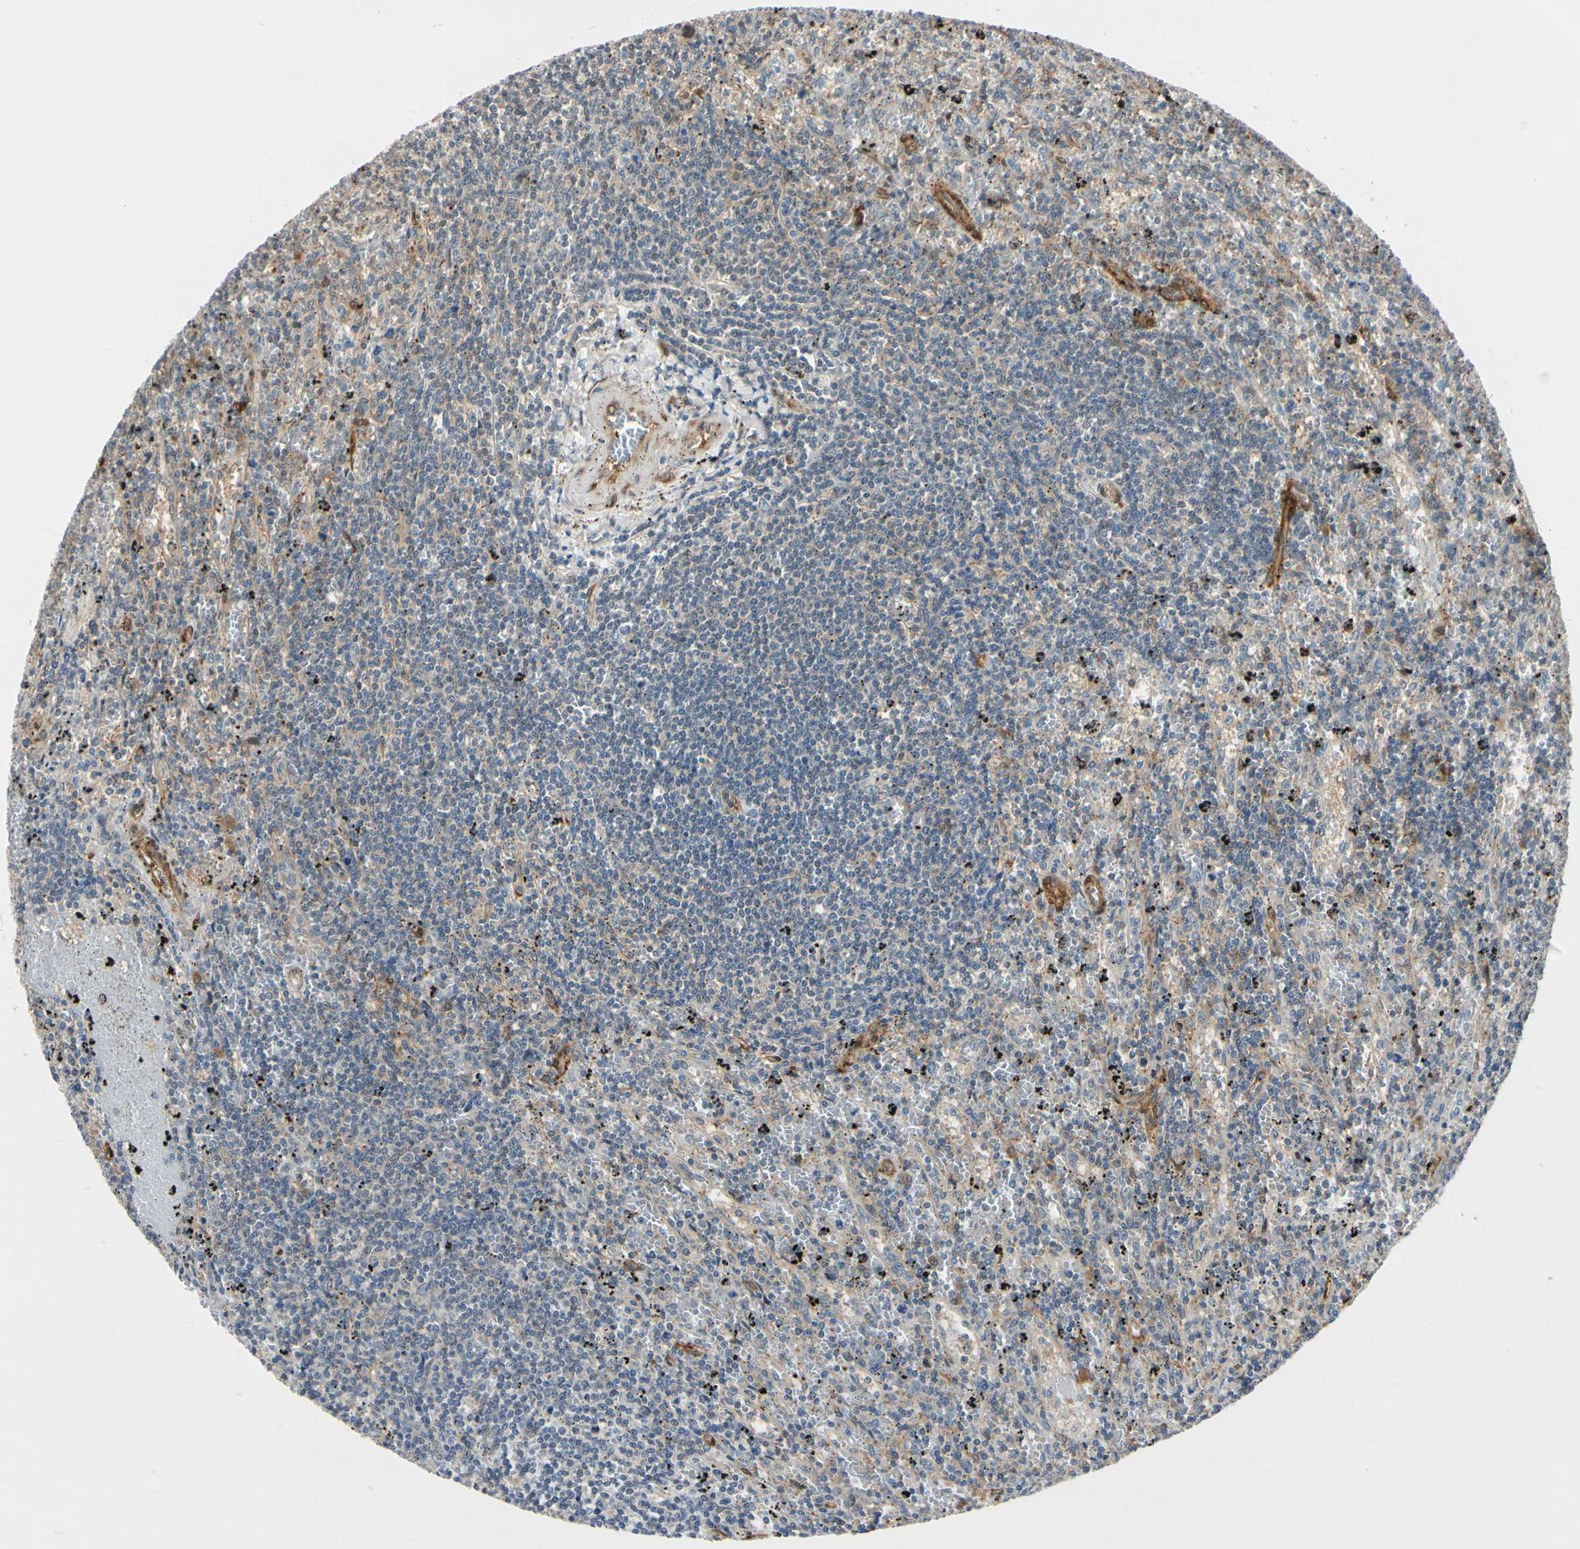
{"staining": {"intensity": "weak", "quantity": "25%-75%", "location": "cytoplasmic/membranous"}, "tissue": "lymphoma", "cell_type": "Tumor cells", "image_type": "cancer", "snomed": [{"axis": "morphology", "description": "Malignant lymphoma, non-Hodgkin's type, Low grade"}, {"axis": "topography", "description": "Spleen"}], "caption": "IHC of human lymphoma demonstrates low levels of weak cytoplasmic/membranous staining in about 25%-75% of tumor cells. Immunohistochemistry (ihc) stains the protein in brown and the nuclei are stained blue.", "gene": "RASGRF1", "patient": {"sex": "male", "age": 76}}